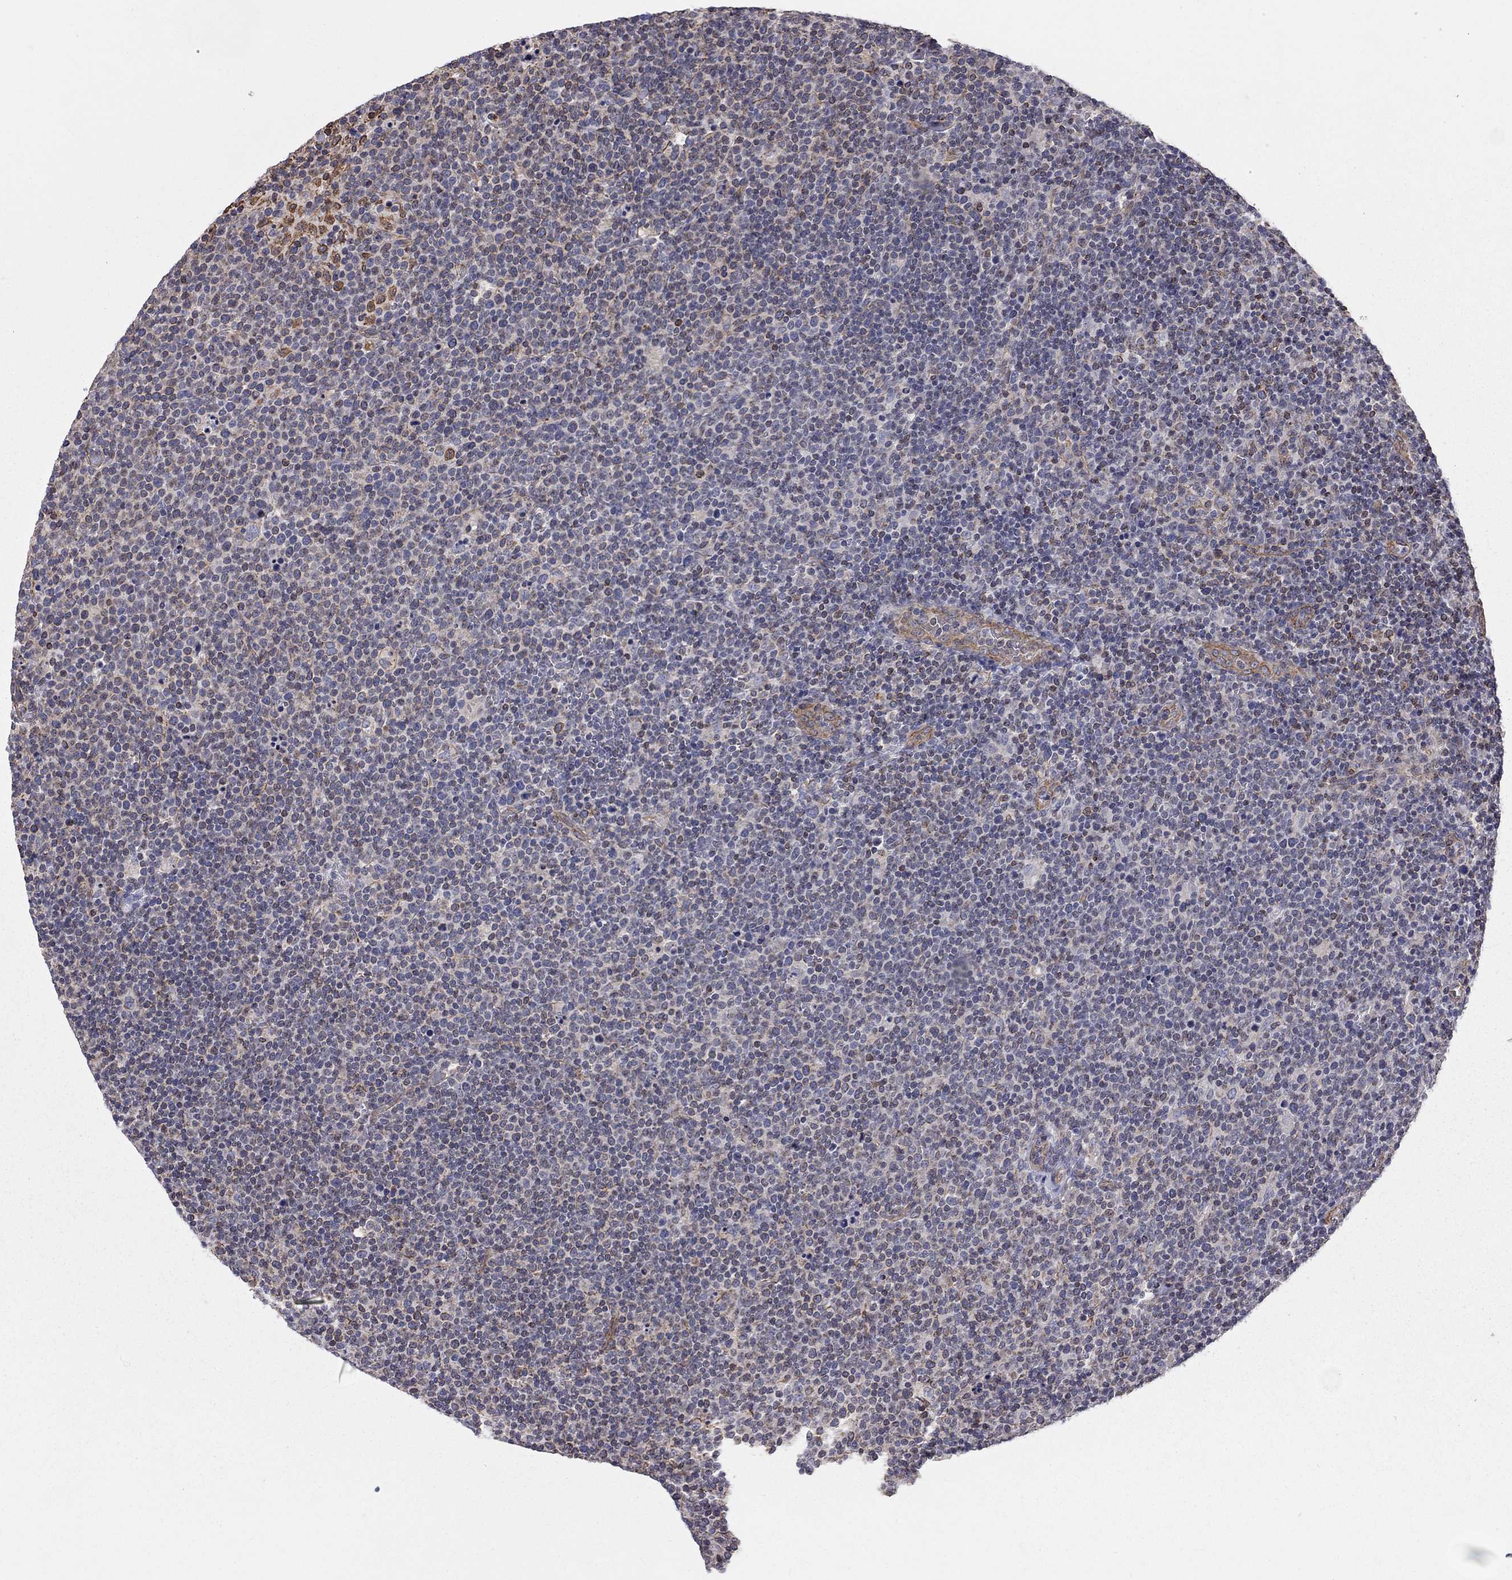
{"staining": {"intensity": "negative", "quantity": "none", "location": "none"}, "tissue": "lymphoma", "cell_type": "Tumor cells", "image_type": "cancer", "snomed": [{"axis": "morphology", "description": "Malignant lymphoma, non-Hodgkin's type, High grade"}, {"axis": "topography", "description": "Lymph node"}], "caption": "A high-resolution histopathology image shows IHC staining of high-grade malignant lymphoma, non-Hodgkin's type, which exhibits no significant expression in tumor cells. (Brightfield microscopy of DAB (3,3'-diaminobenzidine) immunohistochemistry (IHC) at high magnification).", "gene": "BICDL2", "patient": {"sex": "male", "age": 61}}